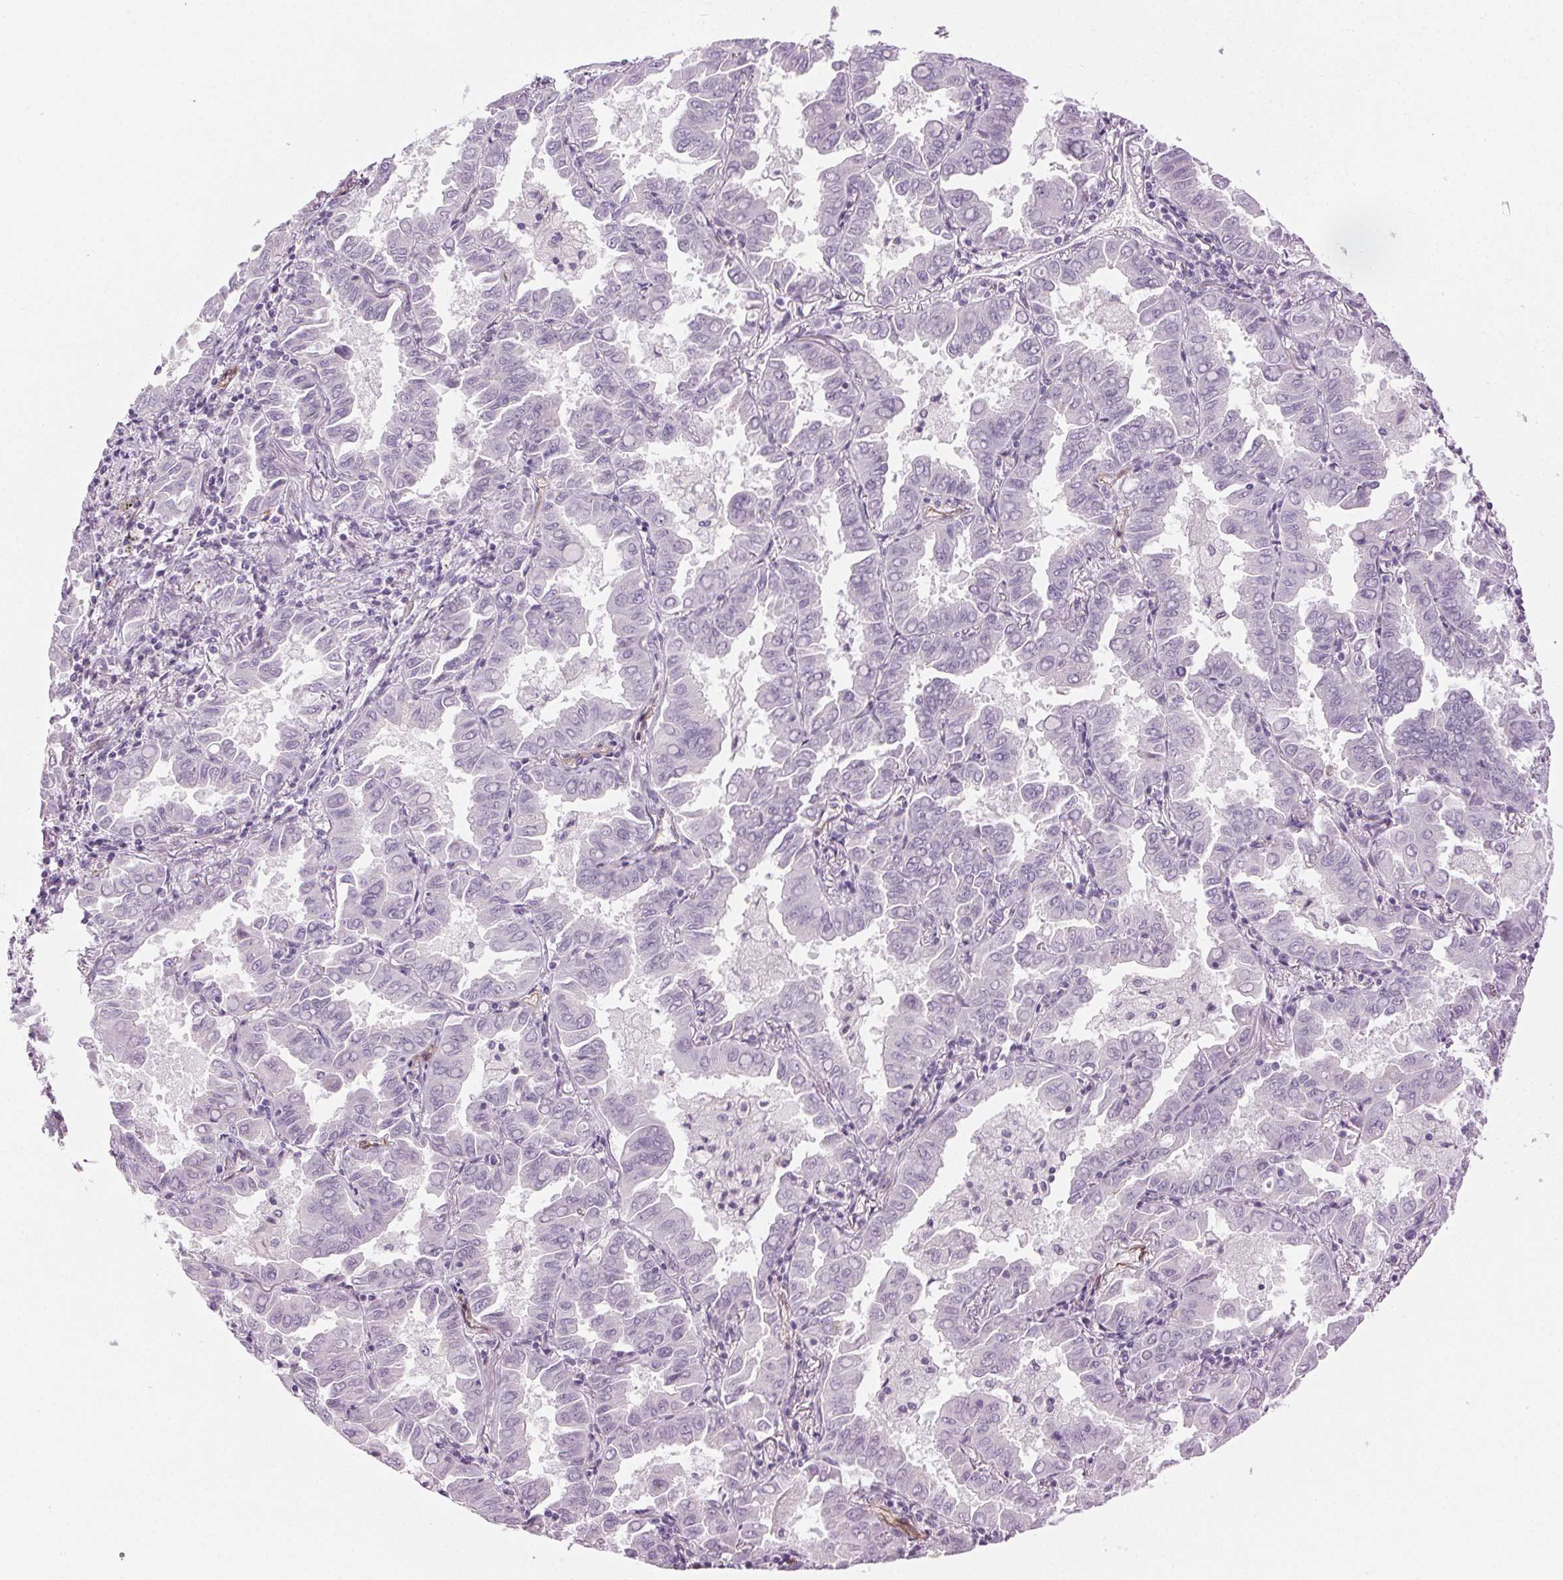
{"staining": {"intensity": "negative", "quantity": "none", "location": "none"}, "tissue": "lung cancer", "cell_type": "Tumor cells", "image_type": "cancer", "snomed": [{"axis": "morphology", "description": "Adenocarcinoma, NOS"}, {"axis": "topography", "description": "Lung"}], "caption": "The micrograph exhibits no staining of tumor cells in lung adenocarcinoma.", "gene": "AIF1L", "patient": {"sex": "male", "age": 64}}